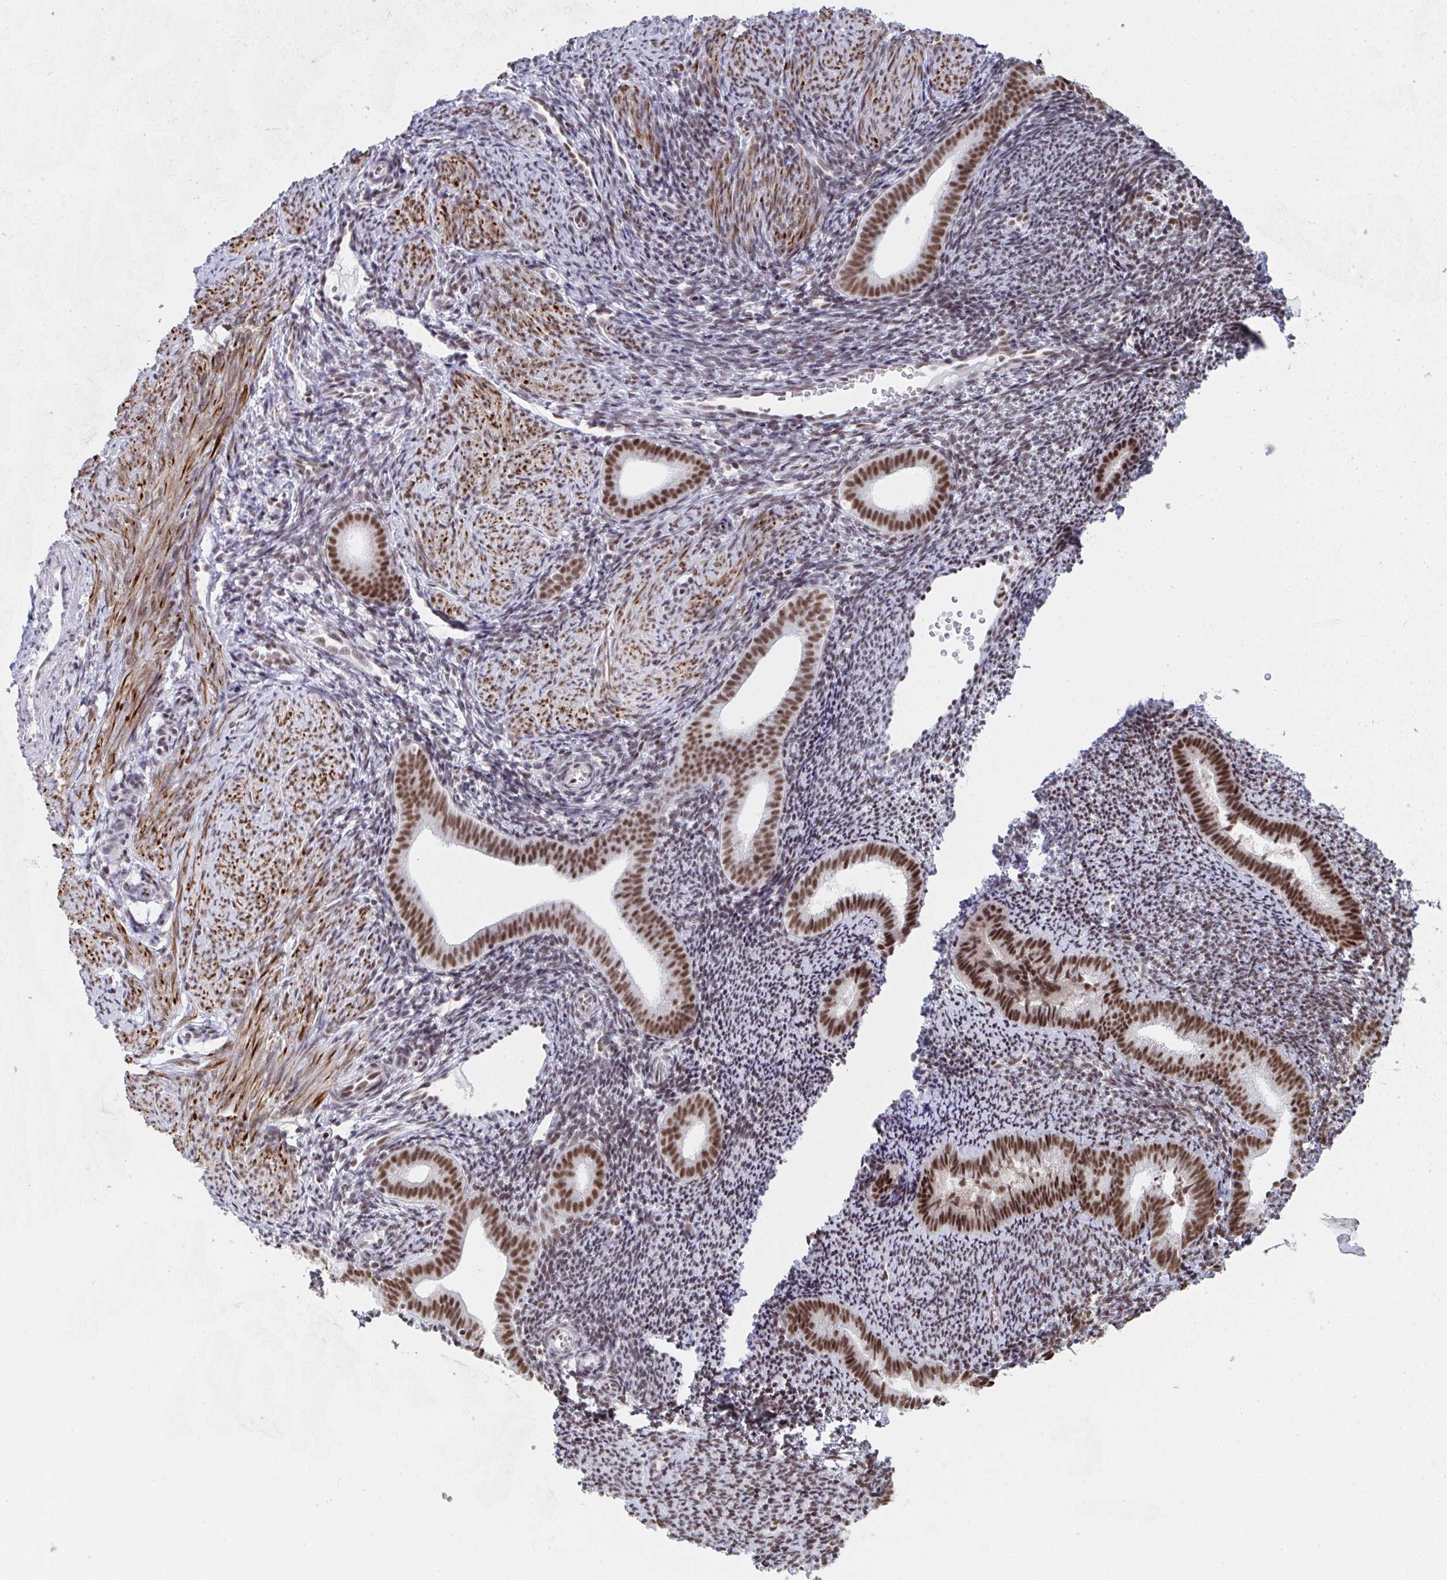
{"staining": {"intensity": "moderate", "quantity": "25%-75%", "location": "nuclear"}, "tissue": "endometrium", "cell_type": "Cells in endometrial stroma", "image_type": "normal", "snomed": [{"axis": "morphology", "description": "Normal tissue, NOS"}, {"axis": "topography", "description": "Endometrium"}], "caption": "Normal endometrium was stained to show a protein in brown. There is medium levels of moderate nuclear positivity in about 25%-75% of cells in endometrial stroma. The staining was performed using DAB (3,3'-diaminobenzidine) to visualize the protein expression in brown, while the nuclei were stained in blue with hematoxylin (Magnification: 20x).", "gene": "SNRNP70", "patient": {"sex": "female", "age": 39}}